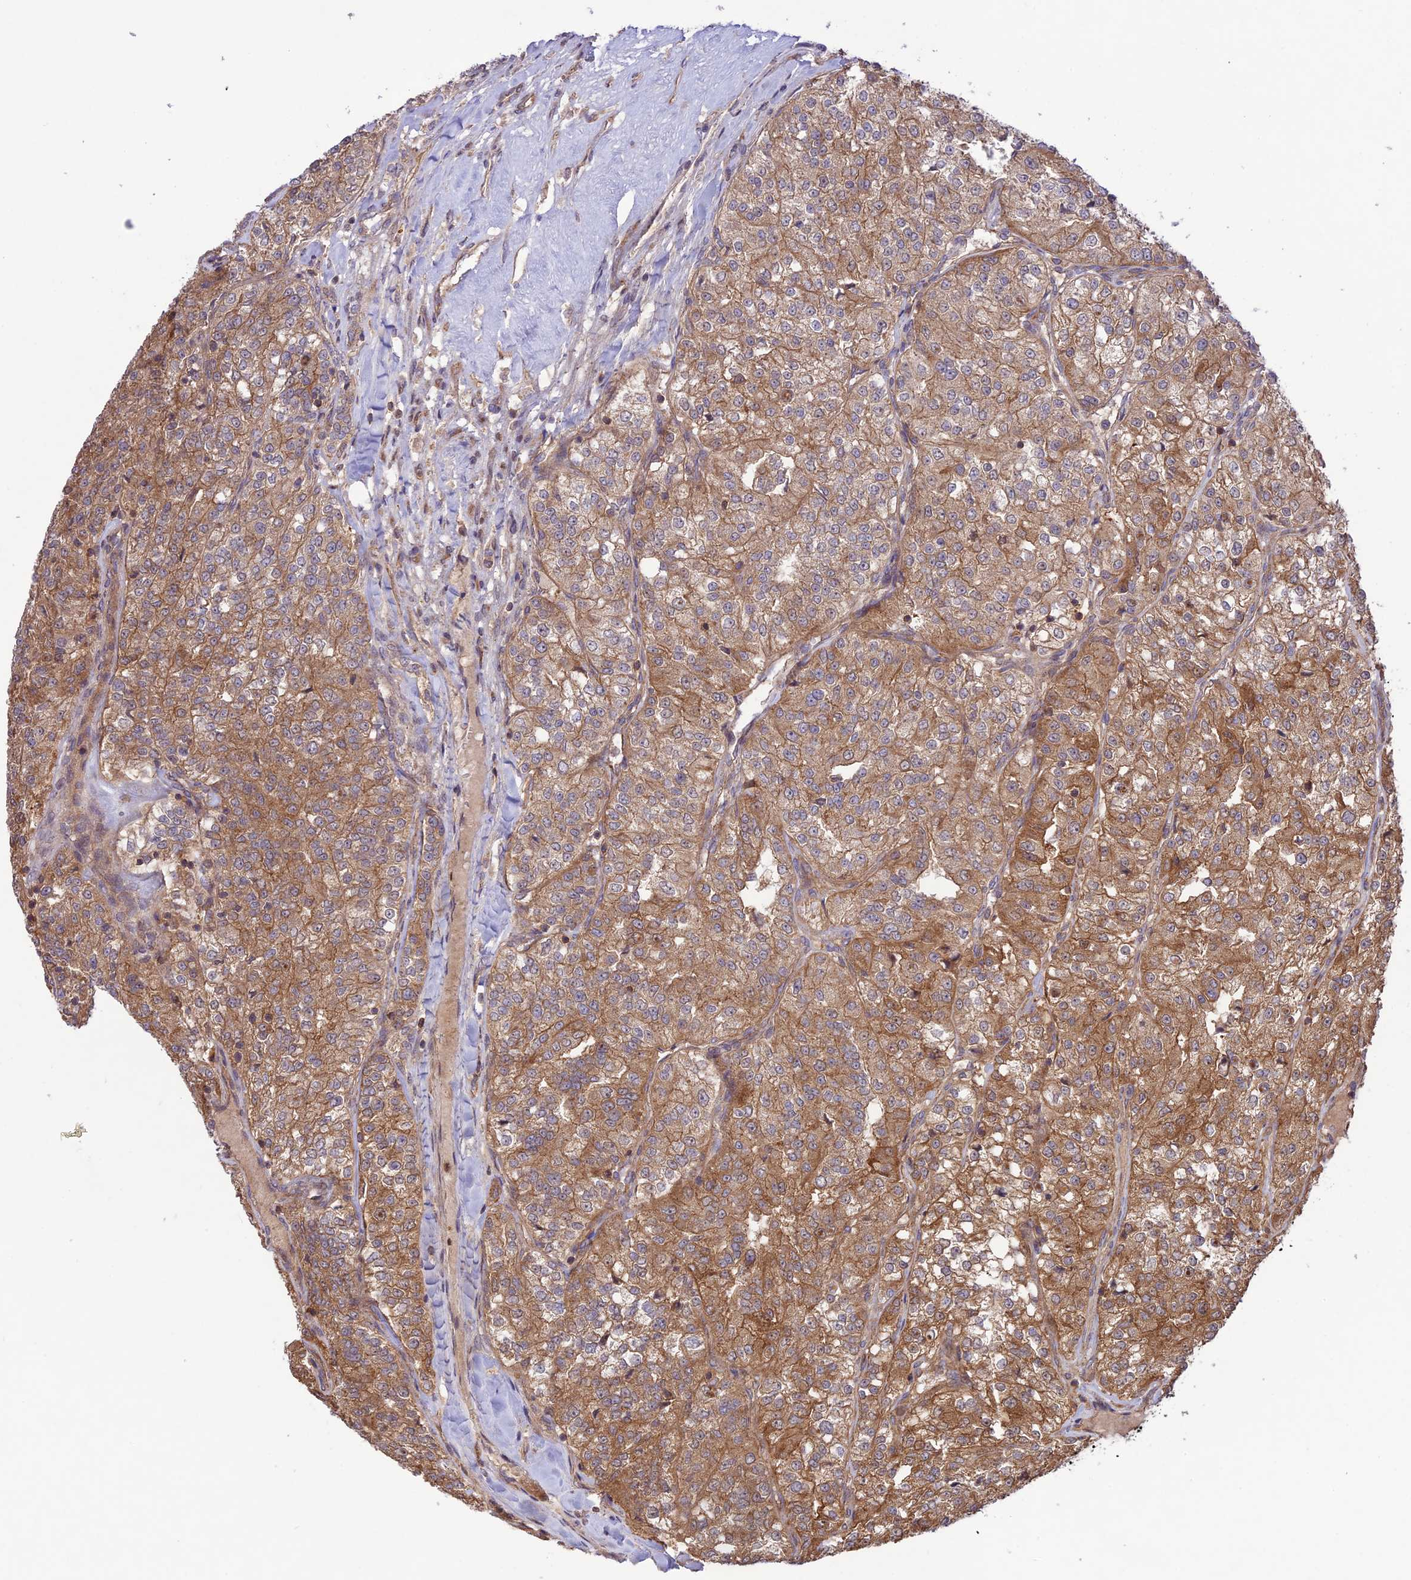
{"staining": {"intensity": "moderate", "quantity": ">75%", "location": "cytoplasmic/membranous"}, "tissue": "renal cancer", "cell_type": "Tumor cells", "image_type": "cancer", "snomed": [{"axis": "morphology", "description": "Adenocarcinoma, NOS"}, {"axis": "topography", "description": "Kidney"}], "caption": "Adenocarcinoma (renal) stained with DAB IHC demonstrates medium levels of moderate cytoplasmic/membranous expression in about >75% of tumor cells.", "gene": "FCHSD1", "patient": {"sex": "female", "age": 63}}